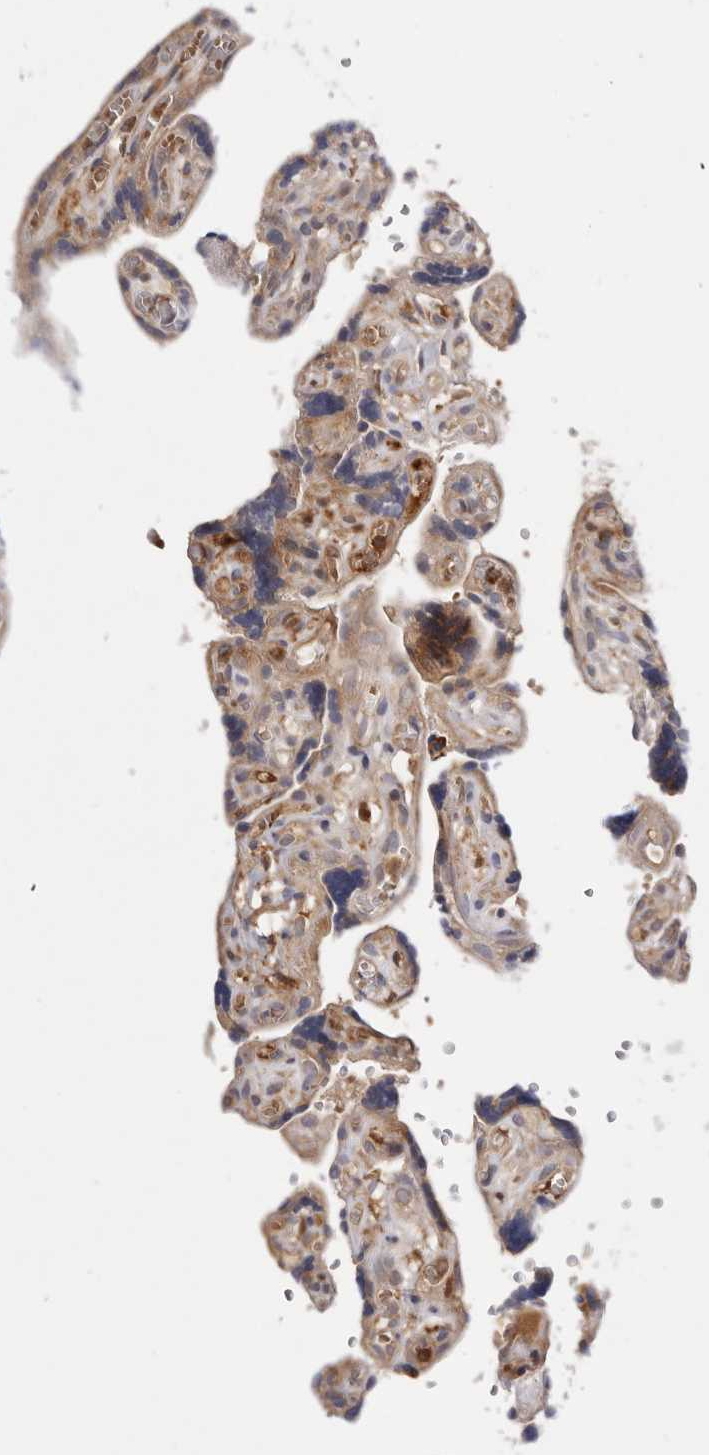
{"staining": {"intensity": "strong", "quantity": ">75%", "location": "cytoplasmic/membranous"}, "tissue": "placenta", "cell_type": "Decidual cells", "image_type": "normal", "snomed": [{"axis": "morphology", "description": "Normal tissue, NOS"}, {"axis": "topography", "description": "Placenta"}], "caption": "A high amount of strong cytoplasmic/membranous staining is appreciated in about >75% of decidual cells in benign placenta.", "gene": "RNF213", "patient": {"sex": "female", "age": 30}}